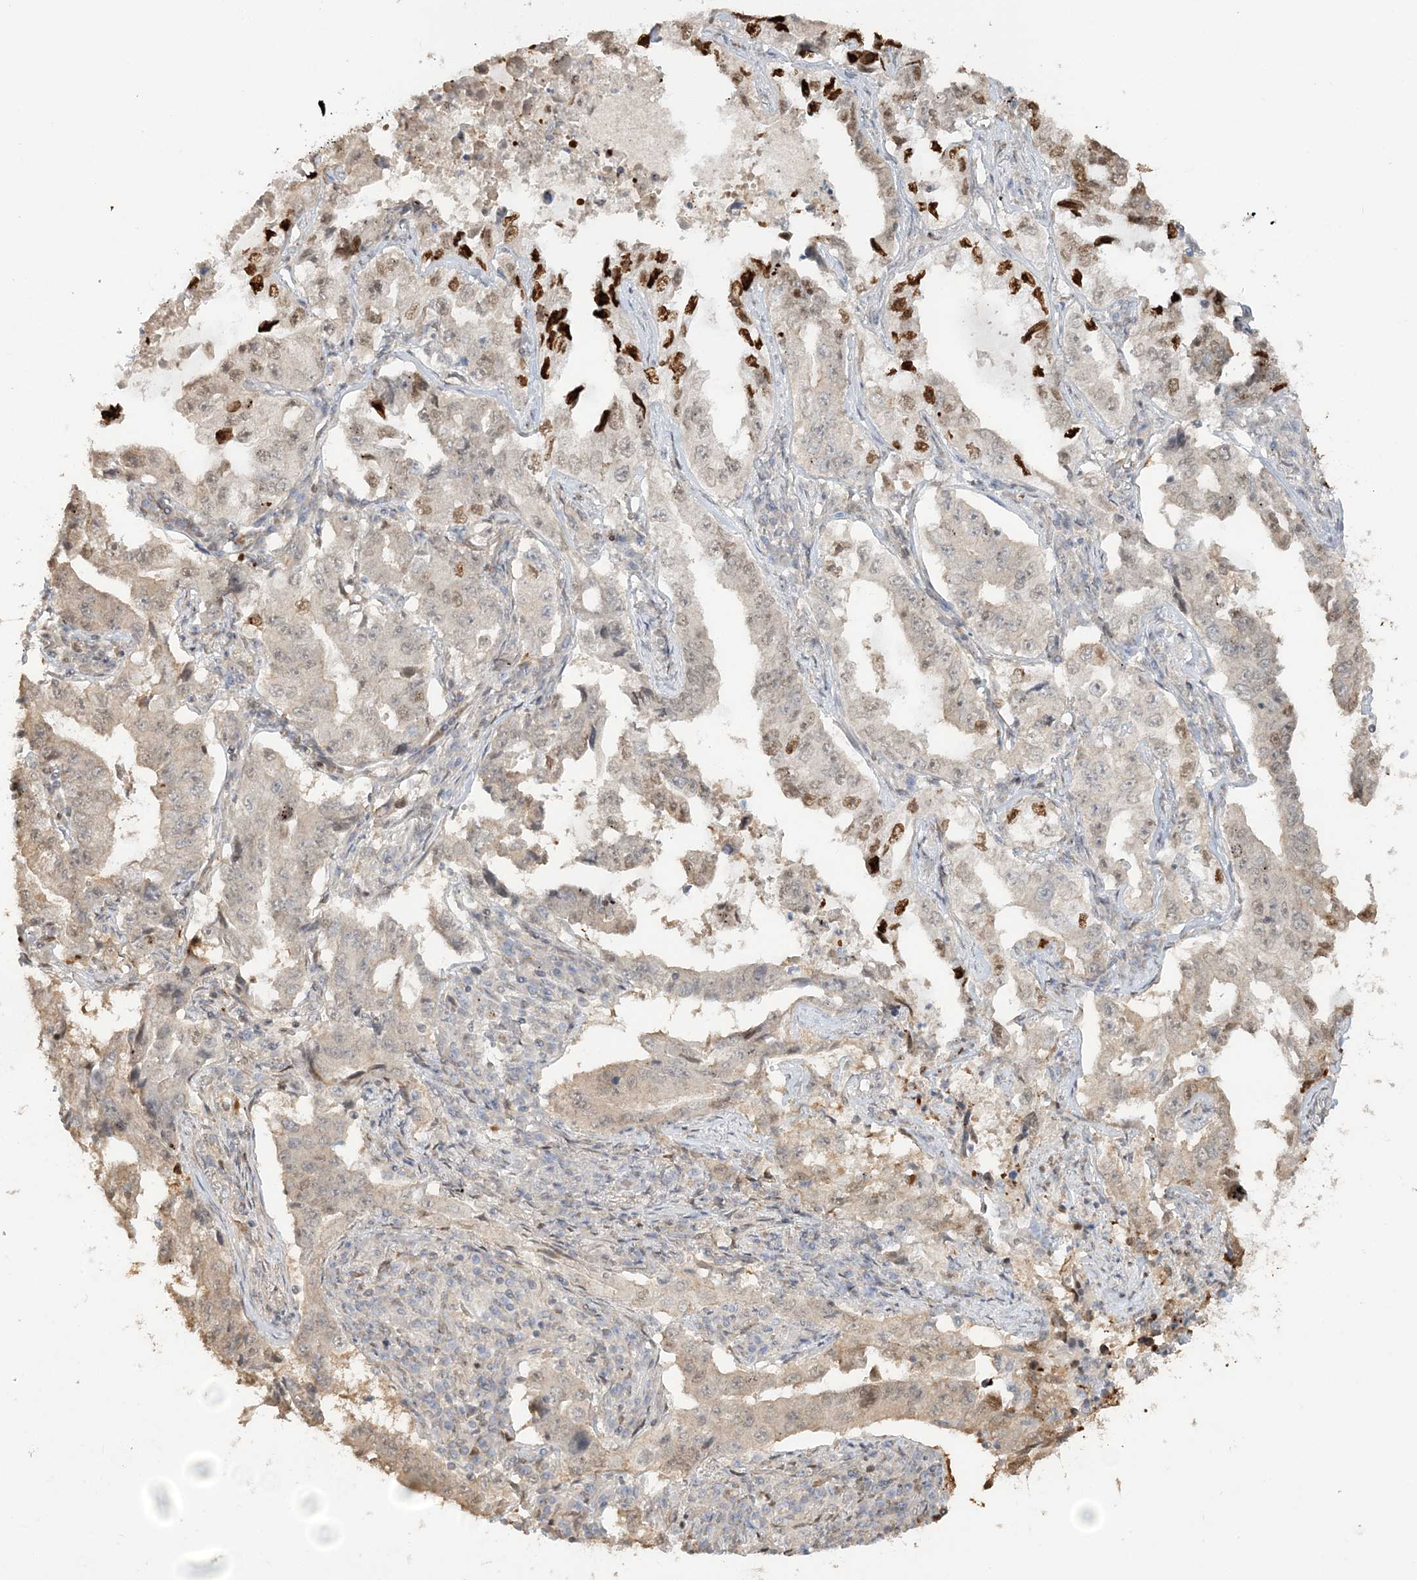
{"staining": {"intensity": "strong", "quantity": "25%-75%", "location": "nuclear"}, "tissue": "lung cancer", "cell_type": "Tumor cells", "image_type": "cancer", "snomed": [{"axis": "morphology", "description": "Adenocarcinoma, NOS"}, {"axis": "topography", "description": "Lung"}], "caption": "Immunohistochemistry (DAB (3,3'-diaminobenzidine)) staining of human lung cancer demonstrates strong nuclear protein positivity in approximately 25%-75% of tumor cells.", "gene": "SUMO2", "patient": {"sex": "female", "age": 51}}